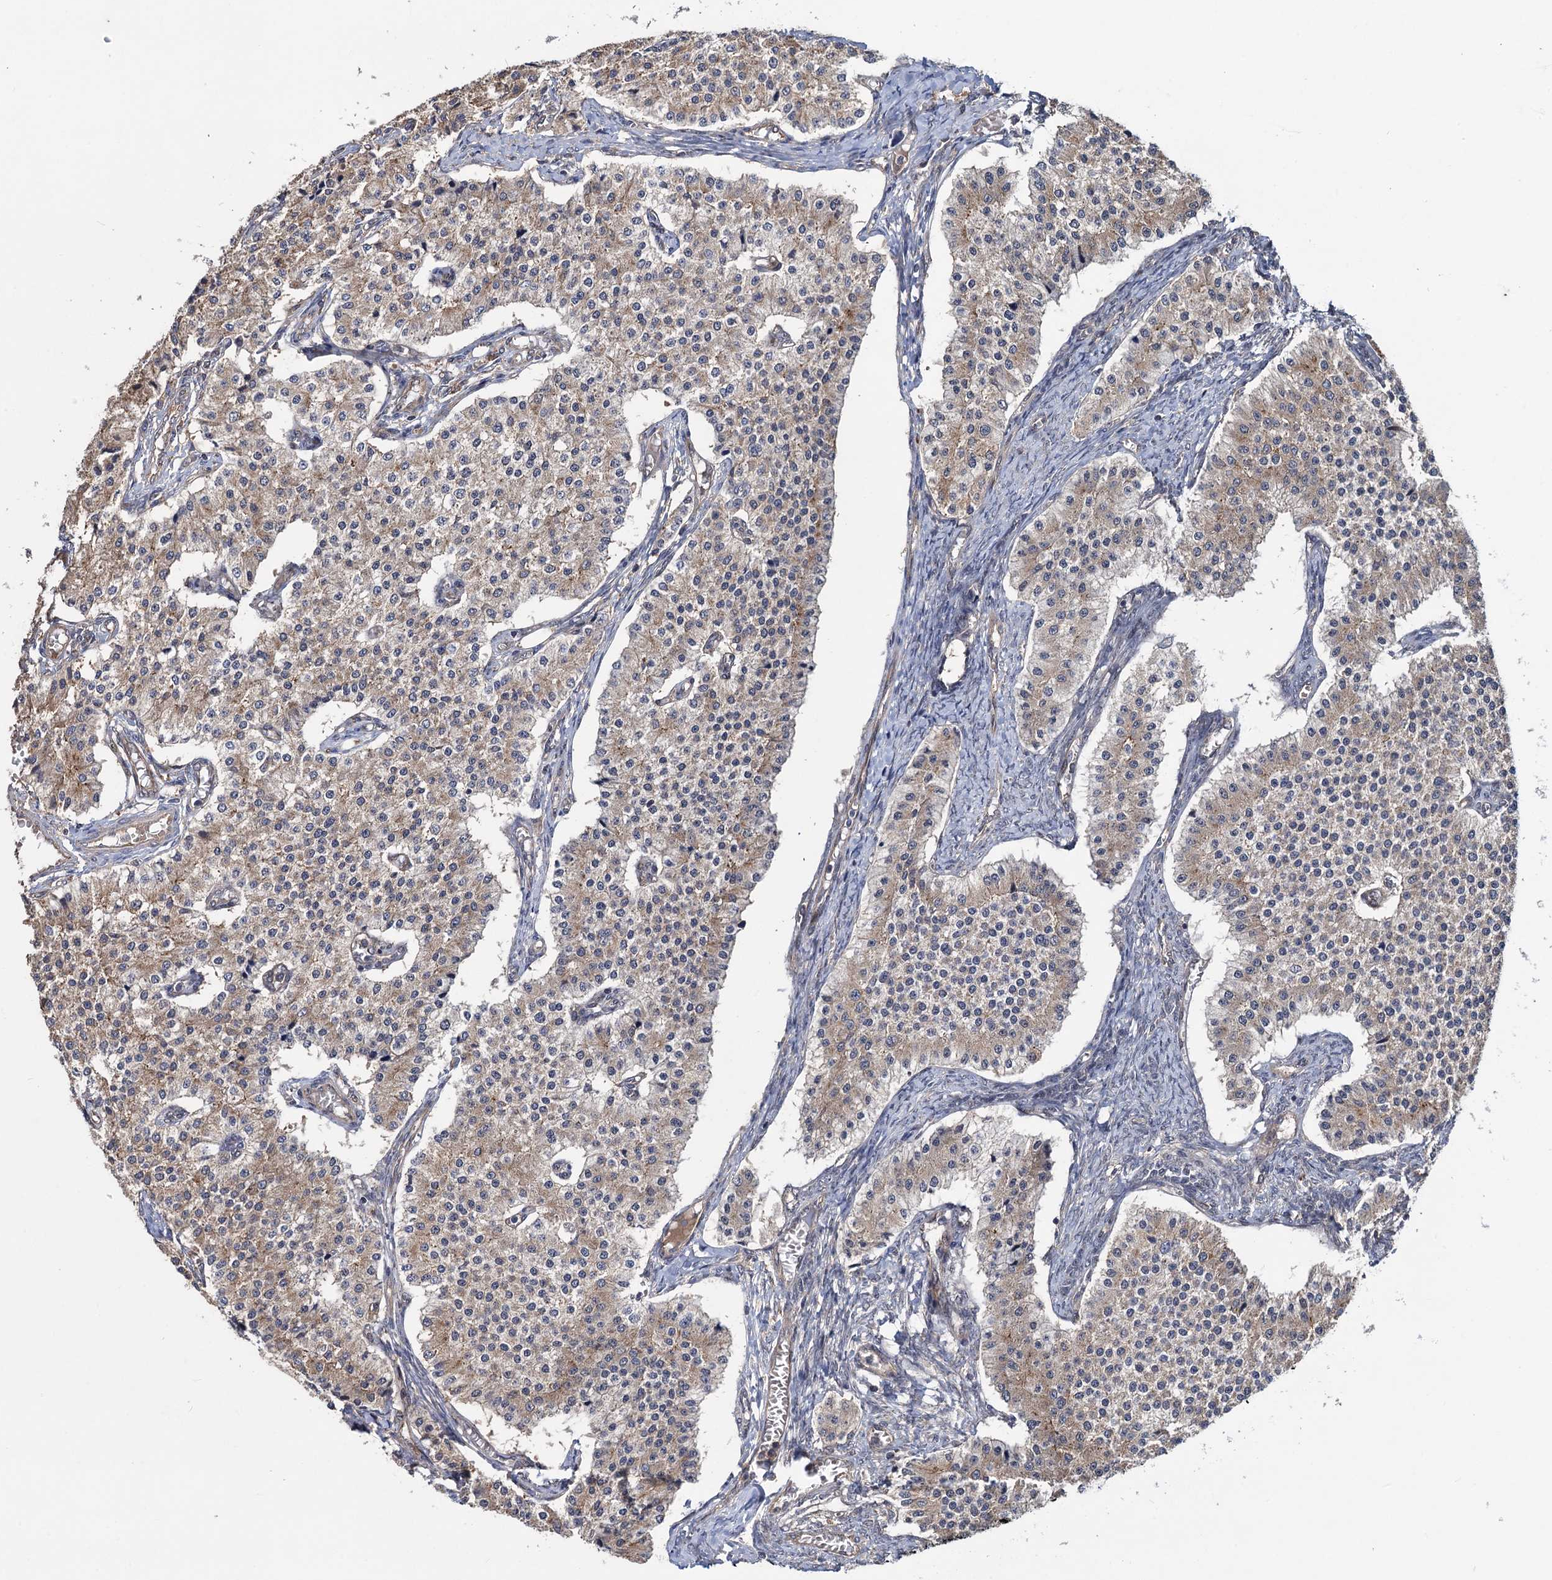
{"staining": {"intensity": "weak", "quantity": "25%-75%", "location": "cytoplasmic/membranous"}, "tissue": "carcinoid", "cell_type": "Tumor cells", "image_type": "cancer", "snomed": [{"axis": "morphology", "description": "Carcinoid, malignant, NOS"}, {"axis": "topography", "description": "Colon"}], "caption": "This histopathology image demonstrates IHC staining of carcinoid, with low weak cytoplasmic/membranous positivity in about 25%-75% of tumor cells.", "gene": "HAUS1", "patient": {"sex": "female", "age": 52}}